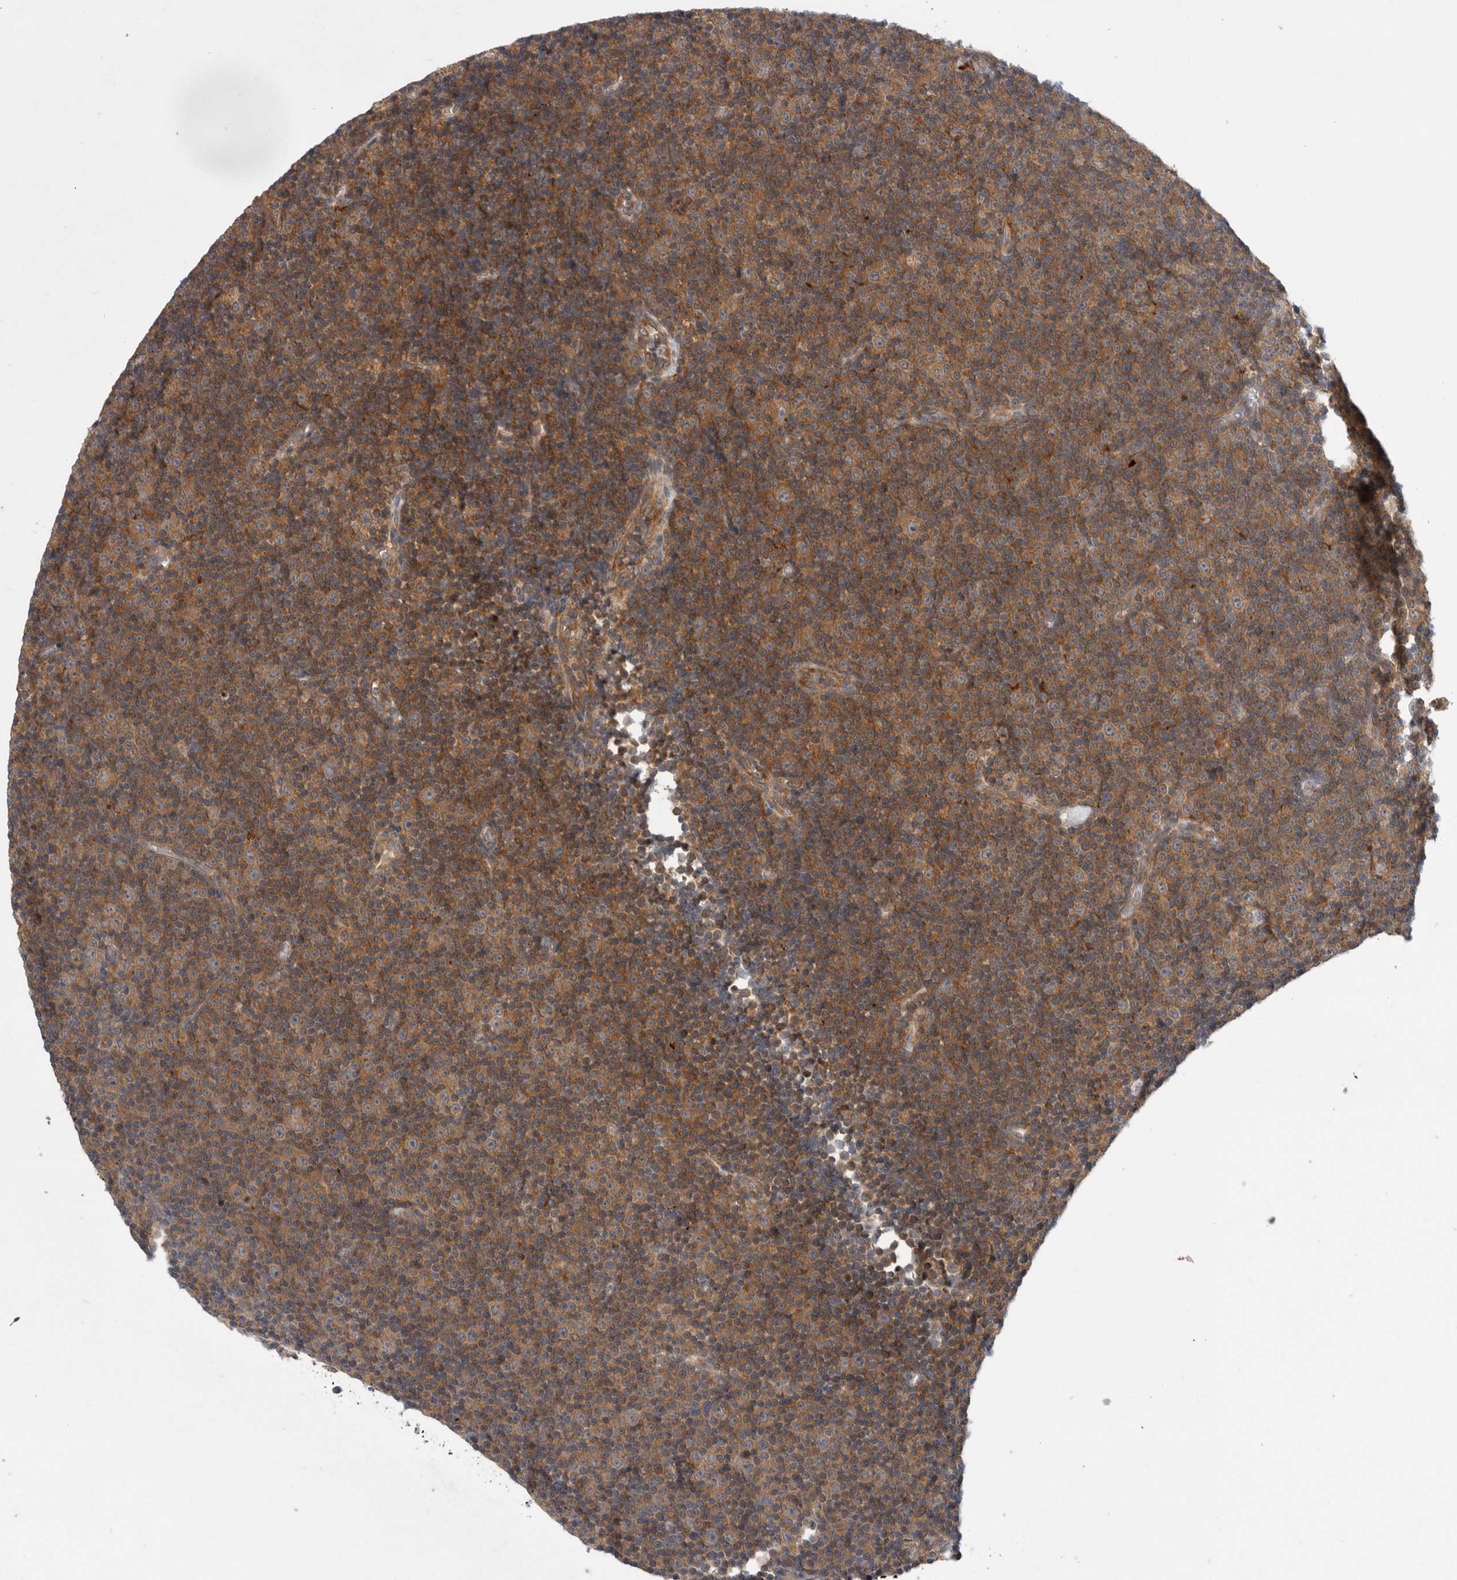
{"staining": {"intensity": "moderate", "quantity": ">75%", "location": "cytoplasmic/membranous"}, "tissue": "lymphoma", "cell_type": "Tumor cells", "image_type": "cancer", "snomed": [{"axis": "morphology", "description": "Malignant lymphoma, non-Hodgkin's type, Low grade"}, {"axis": "topography", "description": "Lymph node"}], "caption": "Human malignant lymphoma, non-Hodgkin's type (low-grade) stained with a protein marker demonstrates moderate staining in tumor cells.", "gene": "C1orf109", "patient": {"sex": "female", "age": 67}}